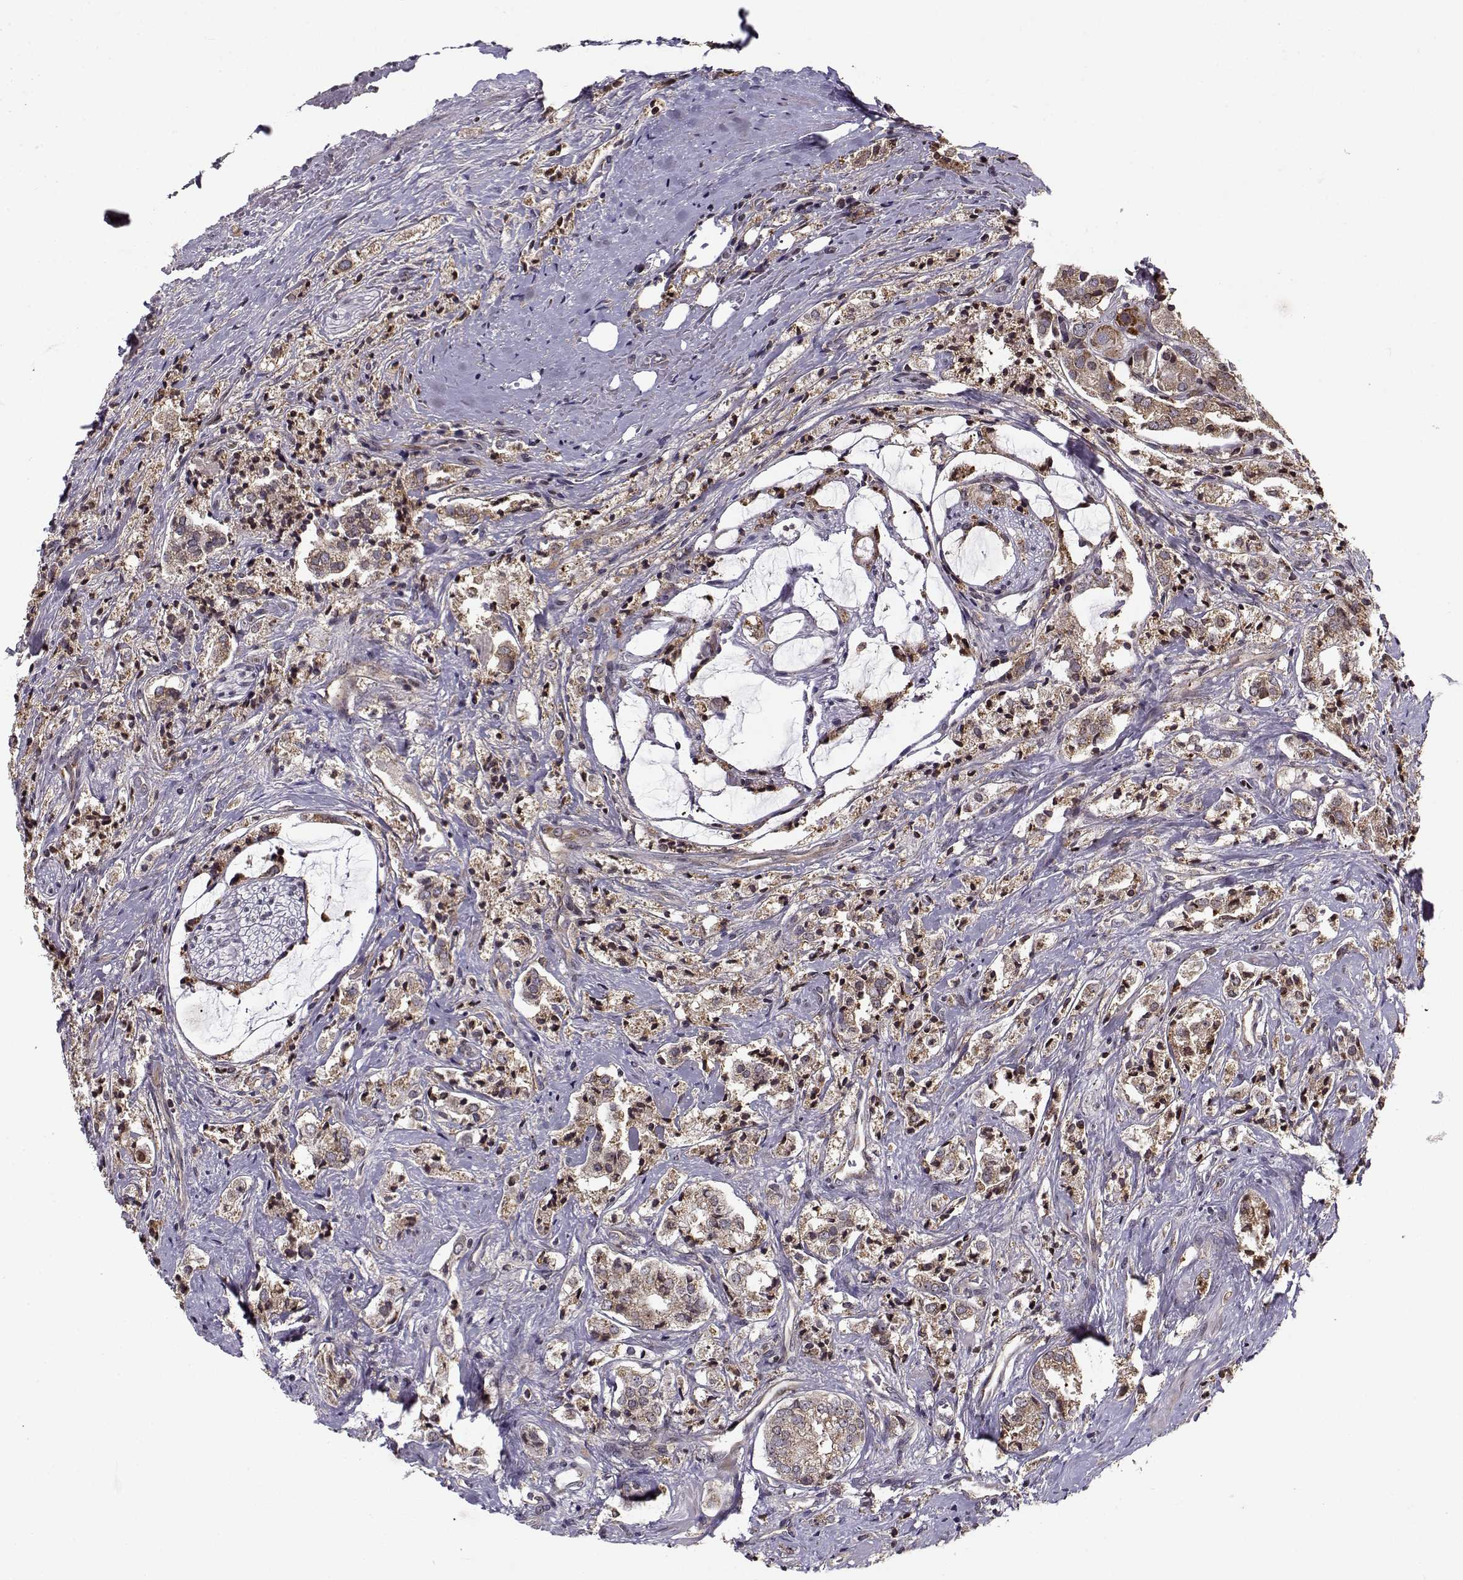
{"staining": {"intensity": "moderate", "quantity": ">75%", "location": "cytoplasmic/membranous"}, "tissue": "prostate cancer", "cell_type": "Tumor cells", "image_type": "cancer", "snomed": [{"axis": "morphology", "description": "Adenocarcinoma, NOS"}, {"axis": "topography", "description": "Prostate"}], "caption": "Brown immunohistochemical staining in human prostate cancer exhibits moderate cytoplasmic/membranous positivity in approximately >75% of tumor cells. The staining is performed using DAB (3,3'-diaminobenzidine) brown chromogen to label protein expression. The nuclei are counter-stained blue using hematoxylin.", "gene": "RPL31", "patient": {"sex": "male", "age": 66}}